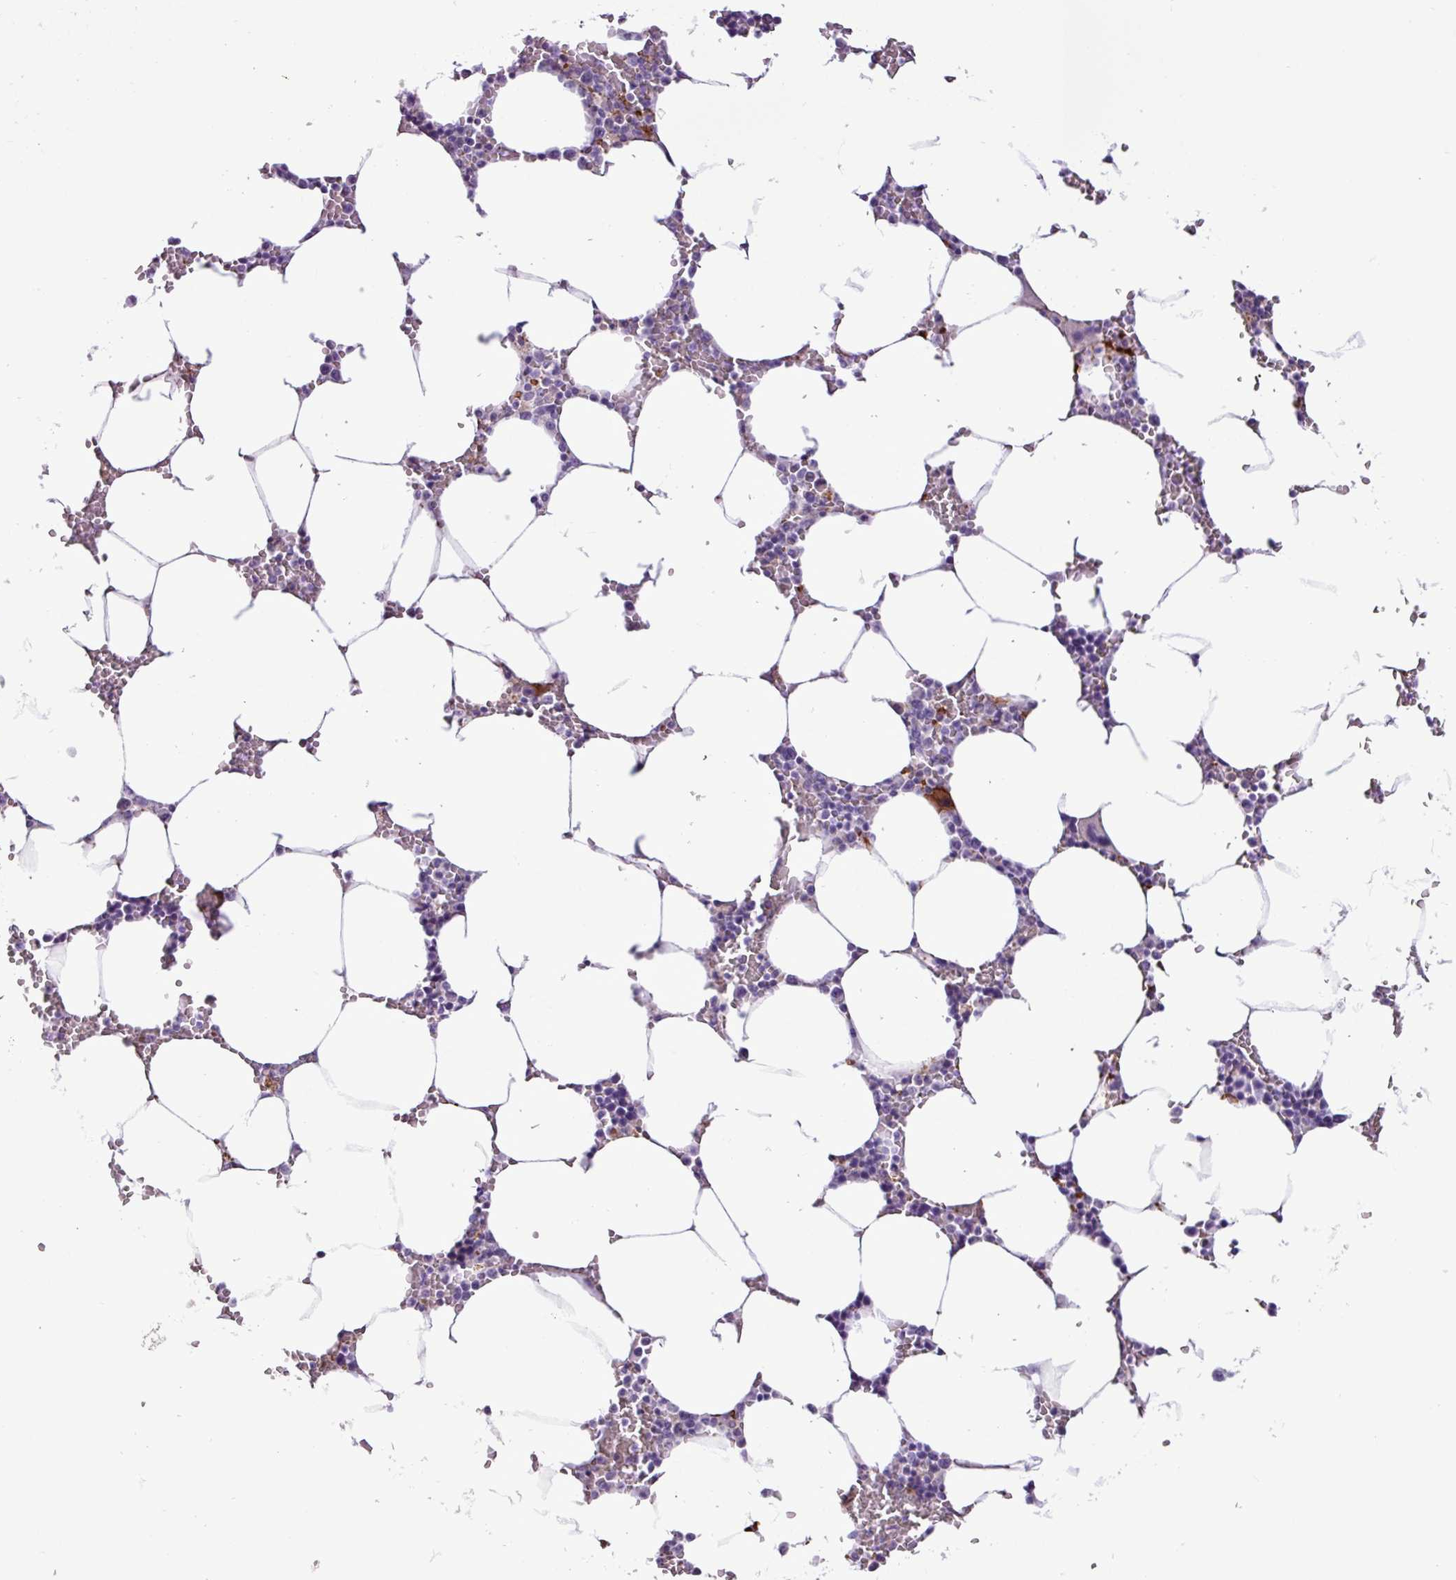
{"staining": {"intensity": "negative", "quantity": "none", "location": "none"}, "tissue": "bone marrow", "cell_type": "Hematopoietic cells", "image_type": "normal", "snomed": [{"axis": "morphology", "description": "Normal tissue, NOS"}, {"axis": "topography", "description": "Bone marrow"}], "caption": "There is no significant positivity in hematopoietic cells of bone marrow. (DAB immunohistochemistry (IHC), high magnification).", "gene": "TMEM200C", "patient": {"sex": "male", "age": 70}}